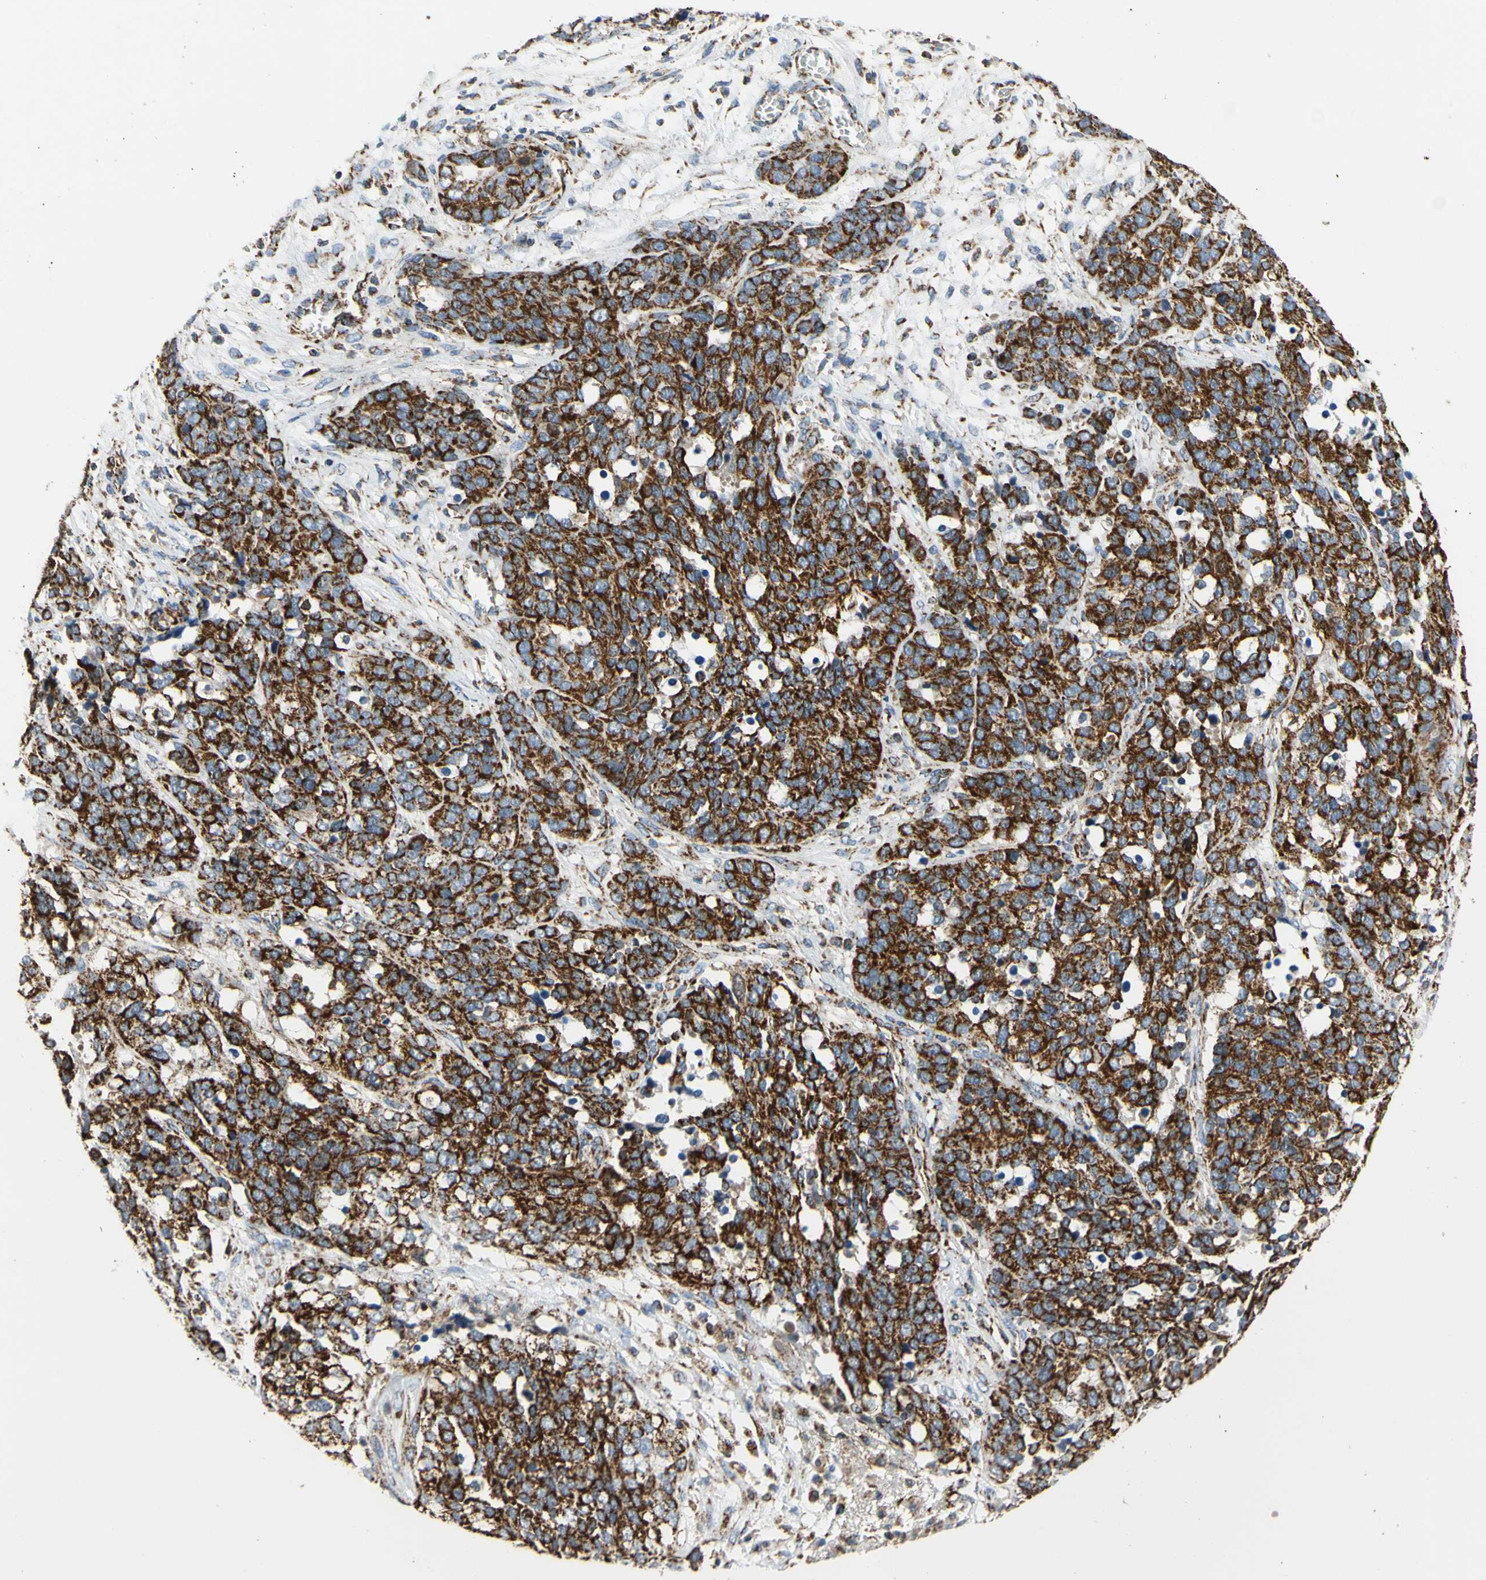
{"staining": {"intensity": "strong", "quantity": ">75%", "location": "cytoplasmic/membranous"}, "tissue": "ovarian cancer", "cell_type": "Tumor cells", "image_type": "cancer", "snomed": [{"axis": "morphology", "description": "Cystadenocarcinoma, serous, NOS"}, {"axis": "topography", "description": "Ovary"}], "caption": "Human serous cystadenocarcinoma (ovarian) stained with a brown dye exhibits strong cytoplasmic/membranous positive expression in approximately >75% of tumor cells.", "gene": "MAVS", "patient": {"sex": "female", "age": 44}}